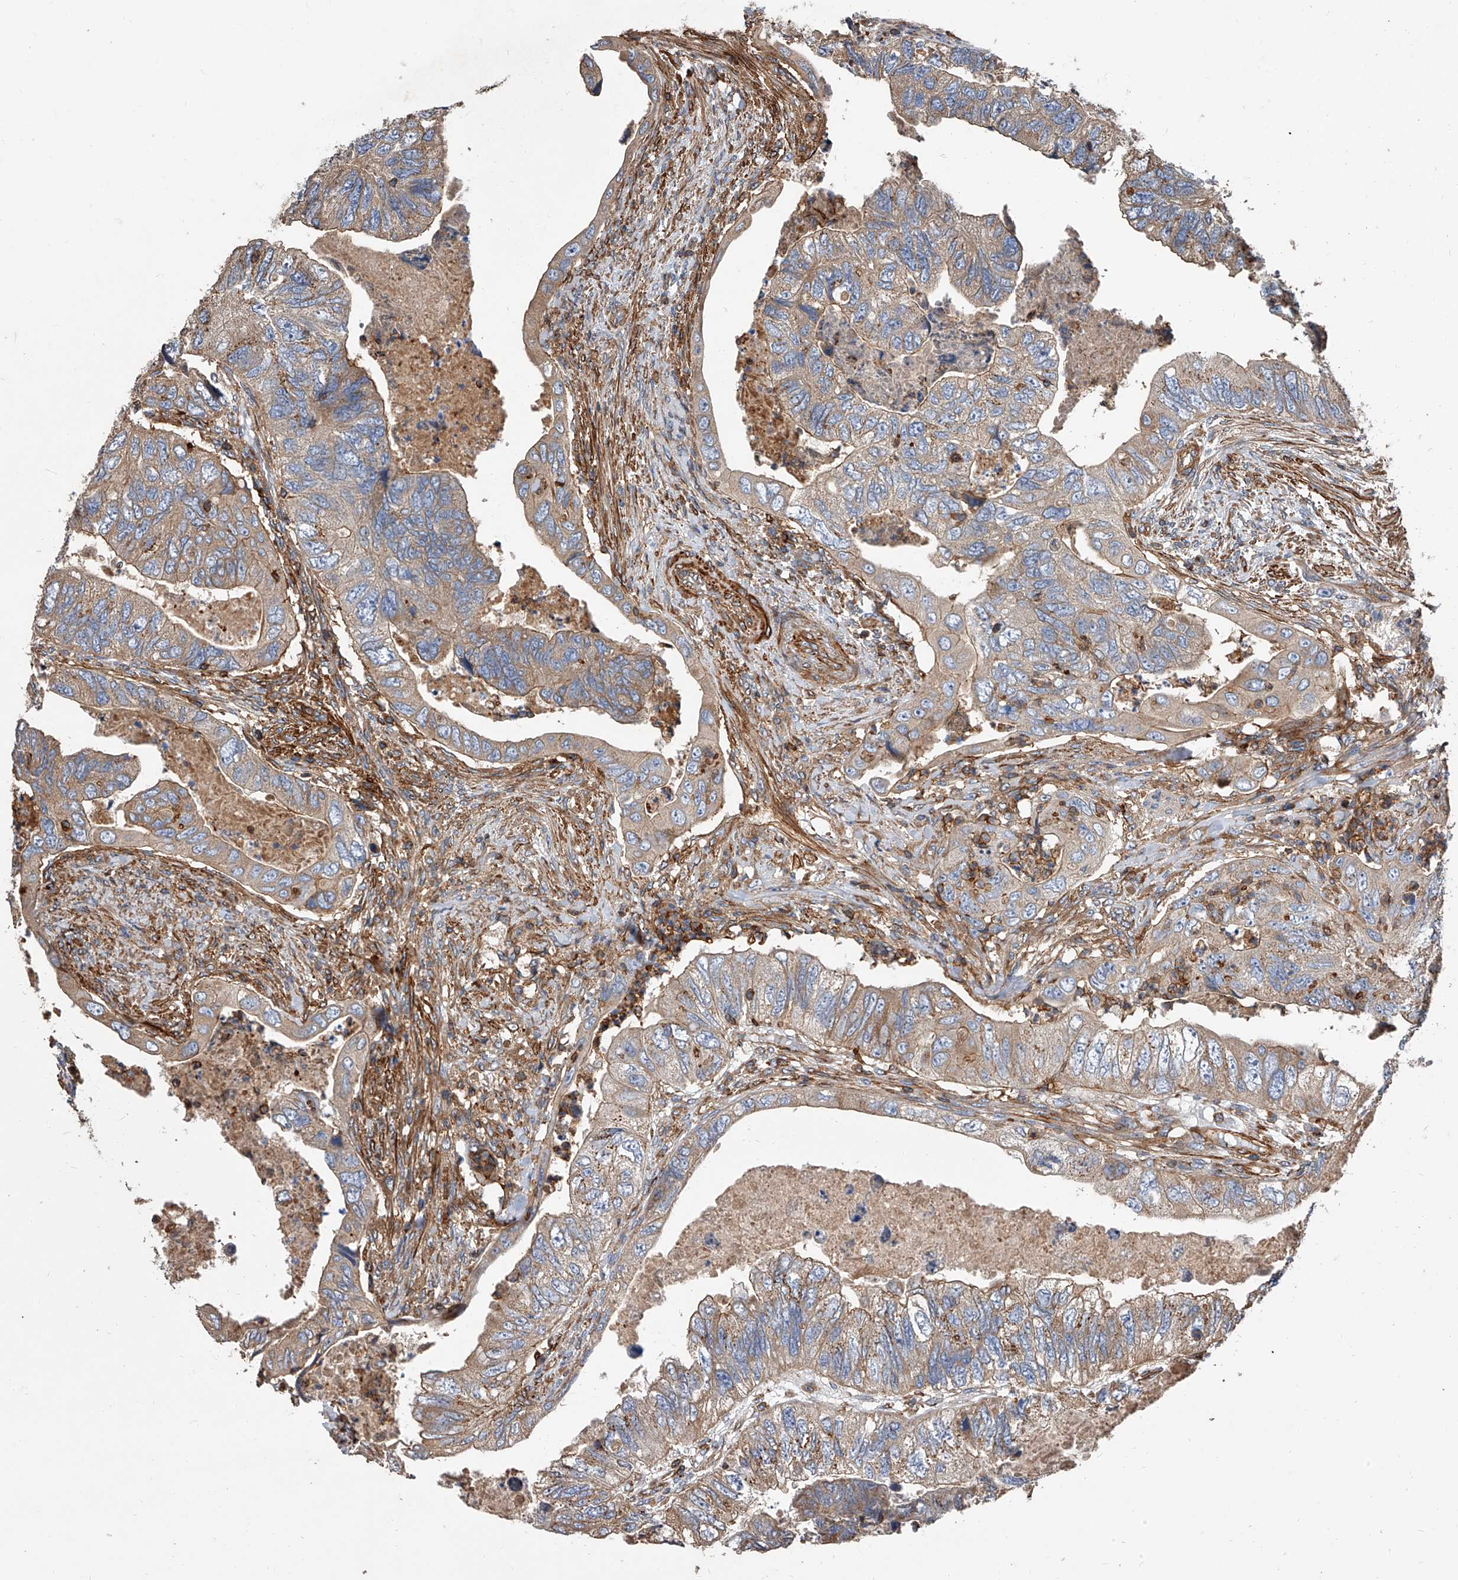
{"staining": {"intensity": "weak", "quantity": "25%-75%", "location": "cytoplasmic/membranous"}, "tissue": "colorectal cancer", "cell_type": "Tumor cells", "image_type": "cancer", "snomed": [{"axis": "morphology", "description": "Adenocarcinoma, NOS"}, {"axis": "topography", "description": "Rectum"}], "caption": "Immunohistochemistry (DAB) staining of human adenocarcinoma (colorectal) displays weak cytoplasmic/membranous protein positivity in approximately 25%-75% of tumor cells.", "gene": "PISD", "patient": {"sex": "male", "age": 63}}